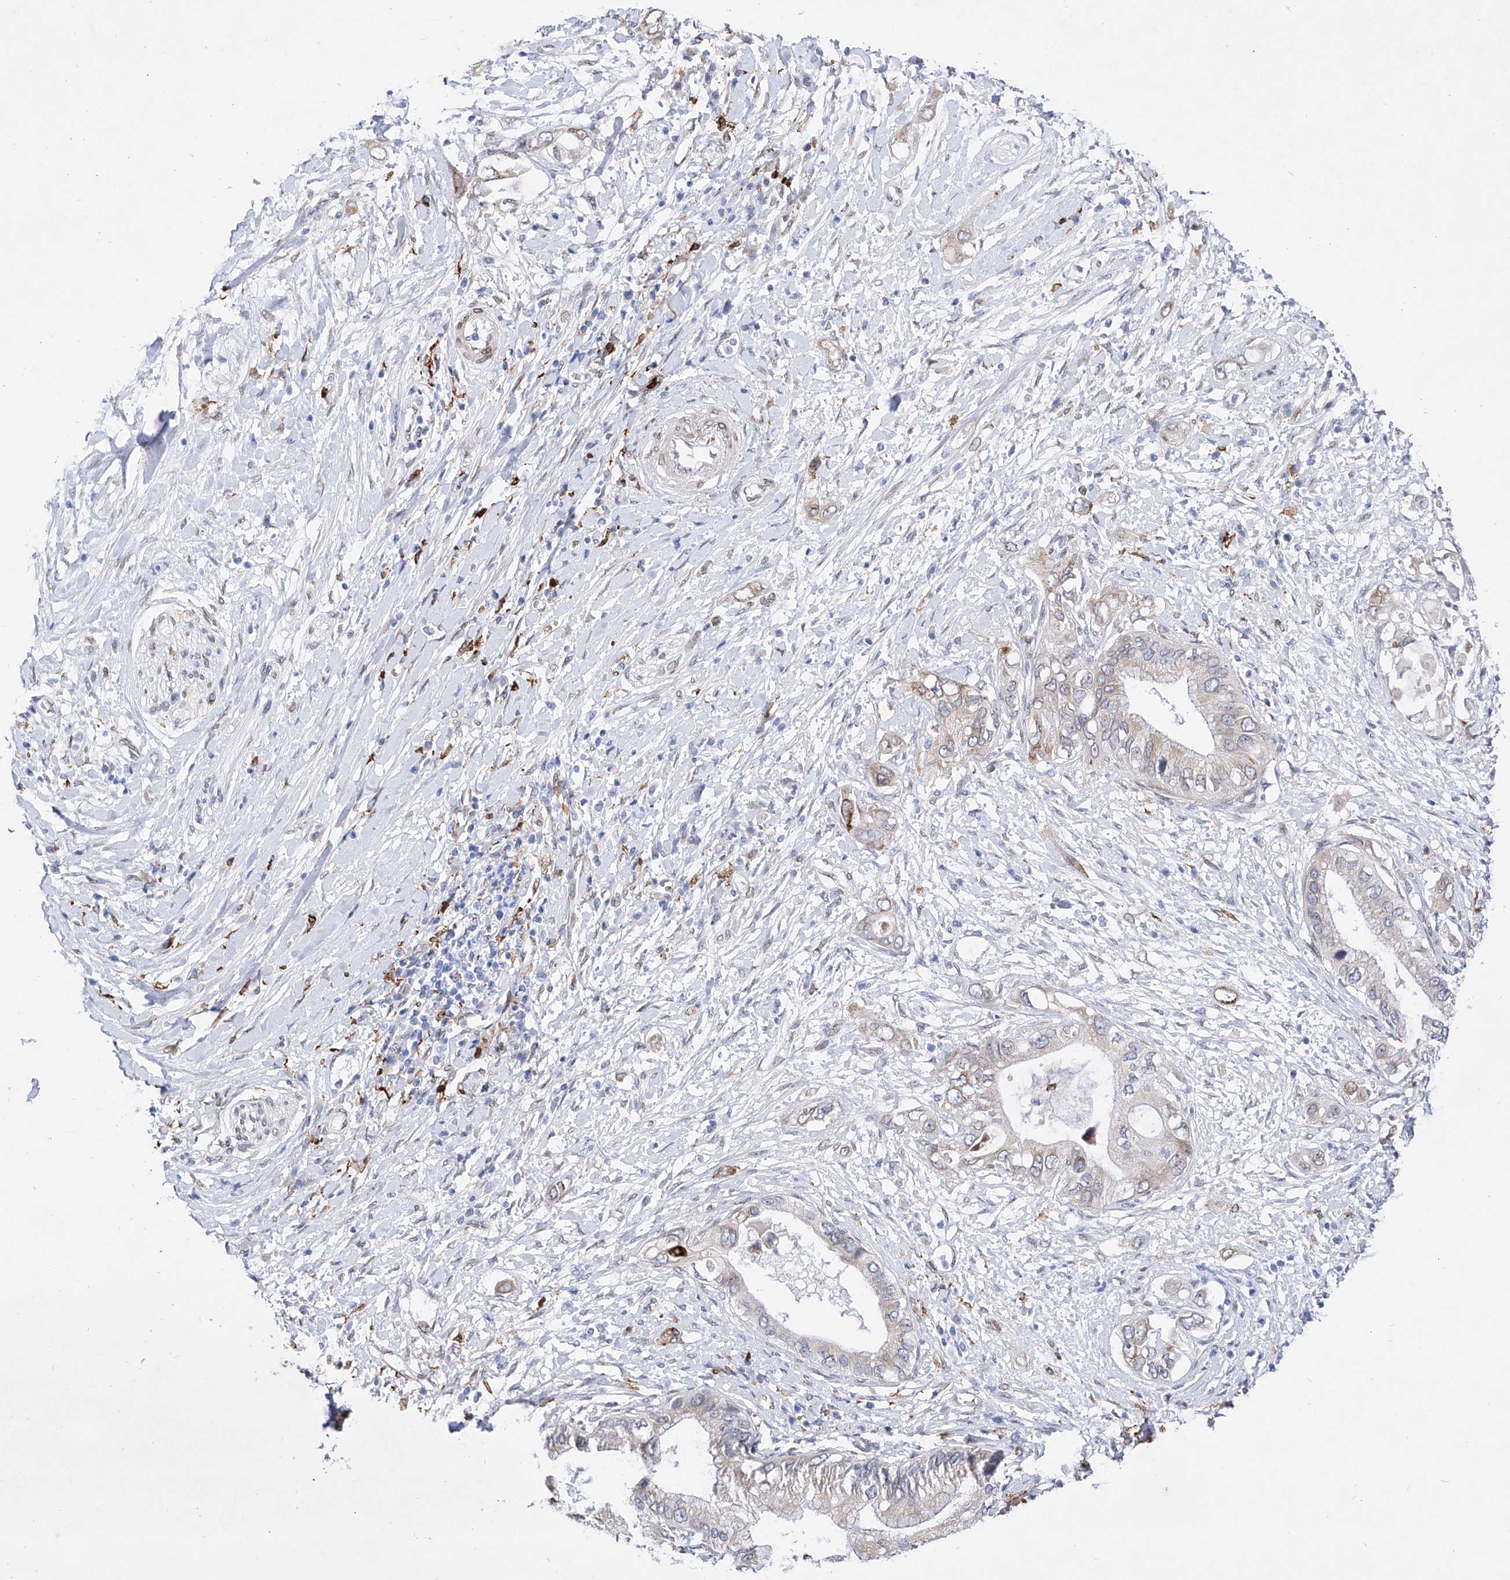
{"staining": {"intensity": "moderate", "quantity": "<25%", "location": "cytoplasmic/membranous"}, "tissue": "pancreatic cancer", "cell_type": "Tumor cells", "image_type": "cancer", "snomed": [{"axis": "morphology", "description": "Inflammation, NOS"}, {"axis": "morphology", "description": "Adenocarcinoma, NOS"}, {"axis": "topography", "description": "Pancreas"}], "caption": "Immunohistochemical staining of human pancreatic adenocarcinoma exhibits low levels of moderate cytoplasmic/membranous positivity in approximately <25% of tumor cells.", "gene": "LCLAT1", "patient": {"sex": "female", "age": 56}}